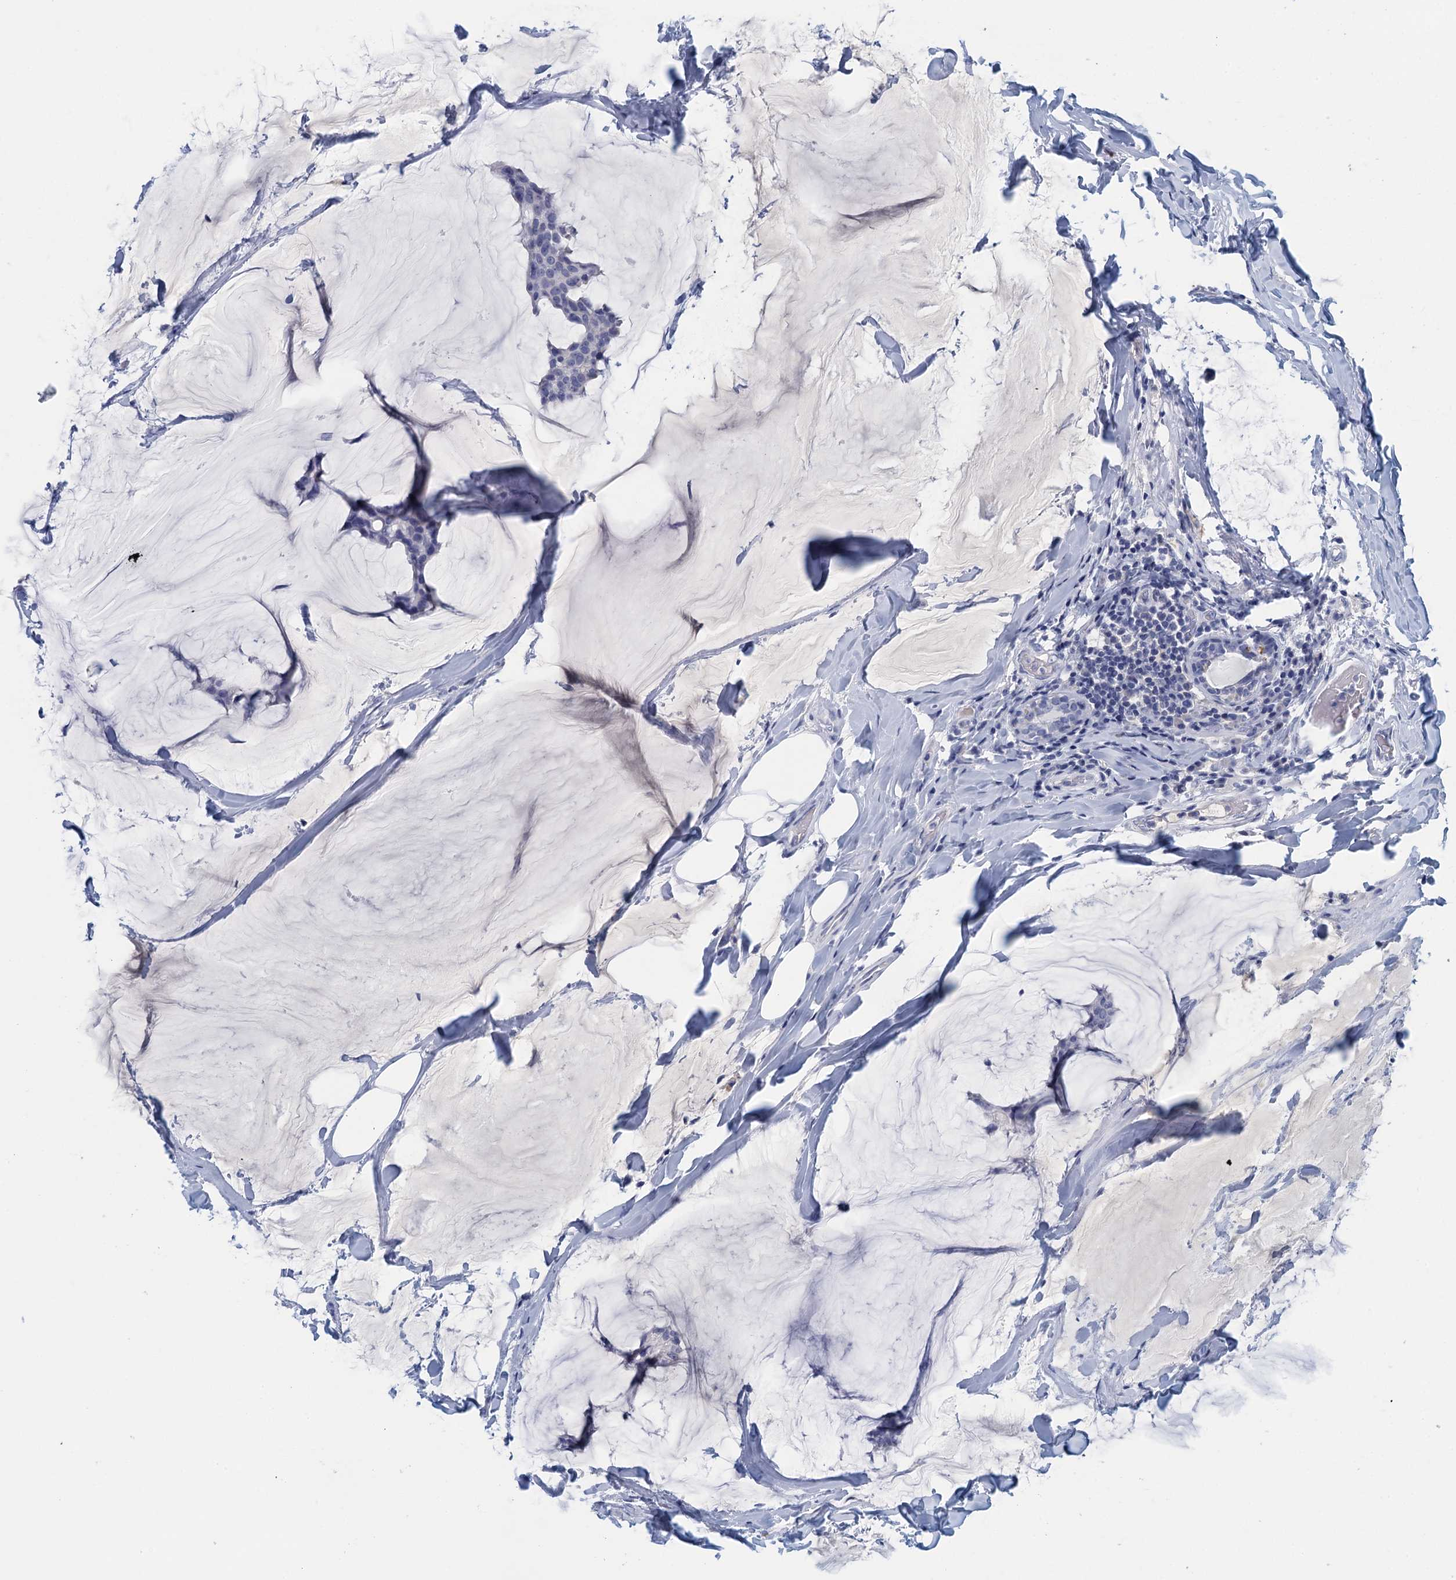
{"staining": {"intensity": "negative", "quantity": "none", "location": "none"}, "tissue": "breast cancer", "cell_type": "Tumor cells", "image_type": "cancer", "snomed": [{"axis": "morphology", "description": "Duct carcinoma"}, {"axis": "topography", "description": "Breast"}], "caption": "The photomicrograph shows no significant expression in tumor cells of breast cancer (invasive ductal carcinoma). (Stains: DAB IHC with hematoxylin counter stain, Microscopy: brightfield microscopy at high magnification).", "gene": "CYP51A1", "patient": {"sex": "female", "age": 93}}